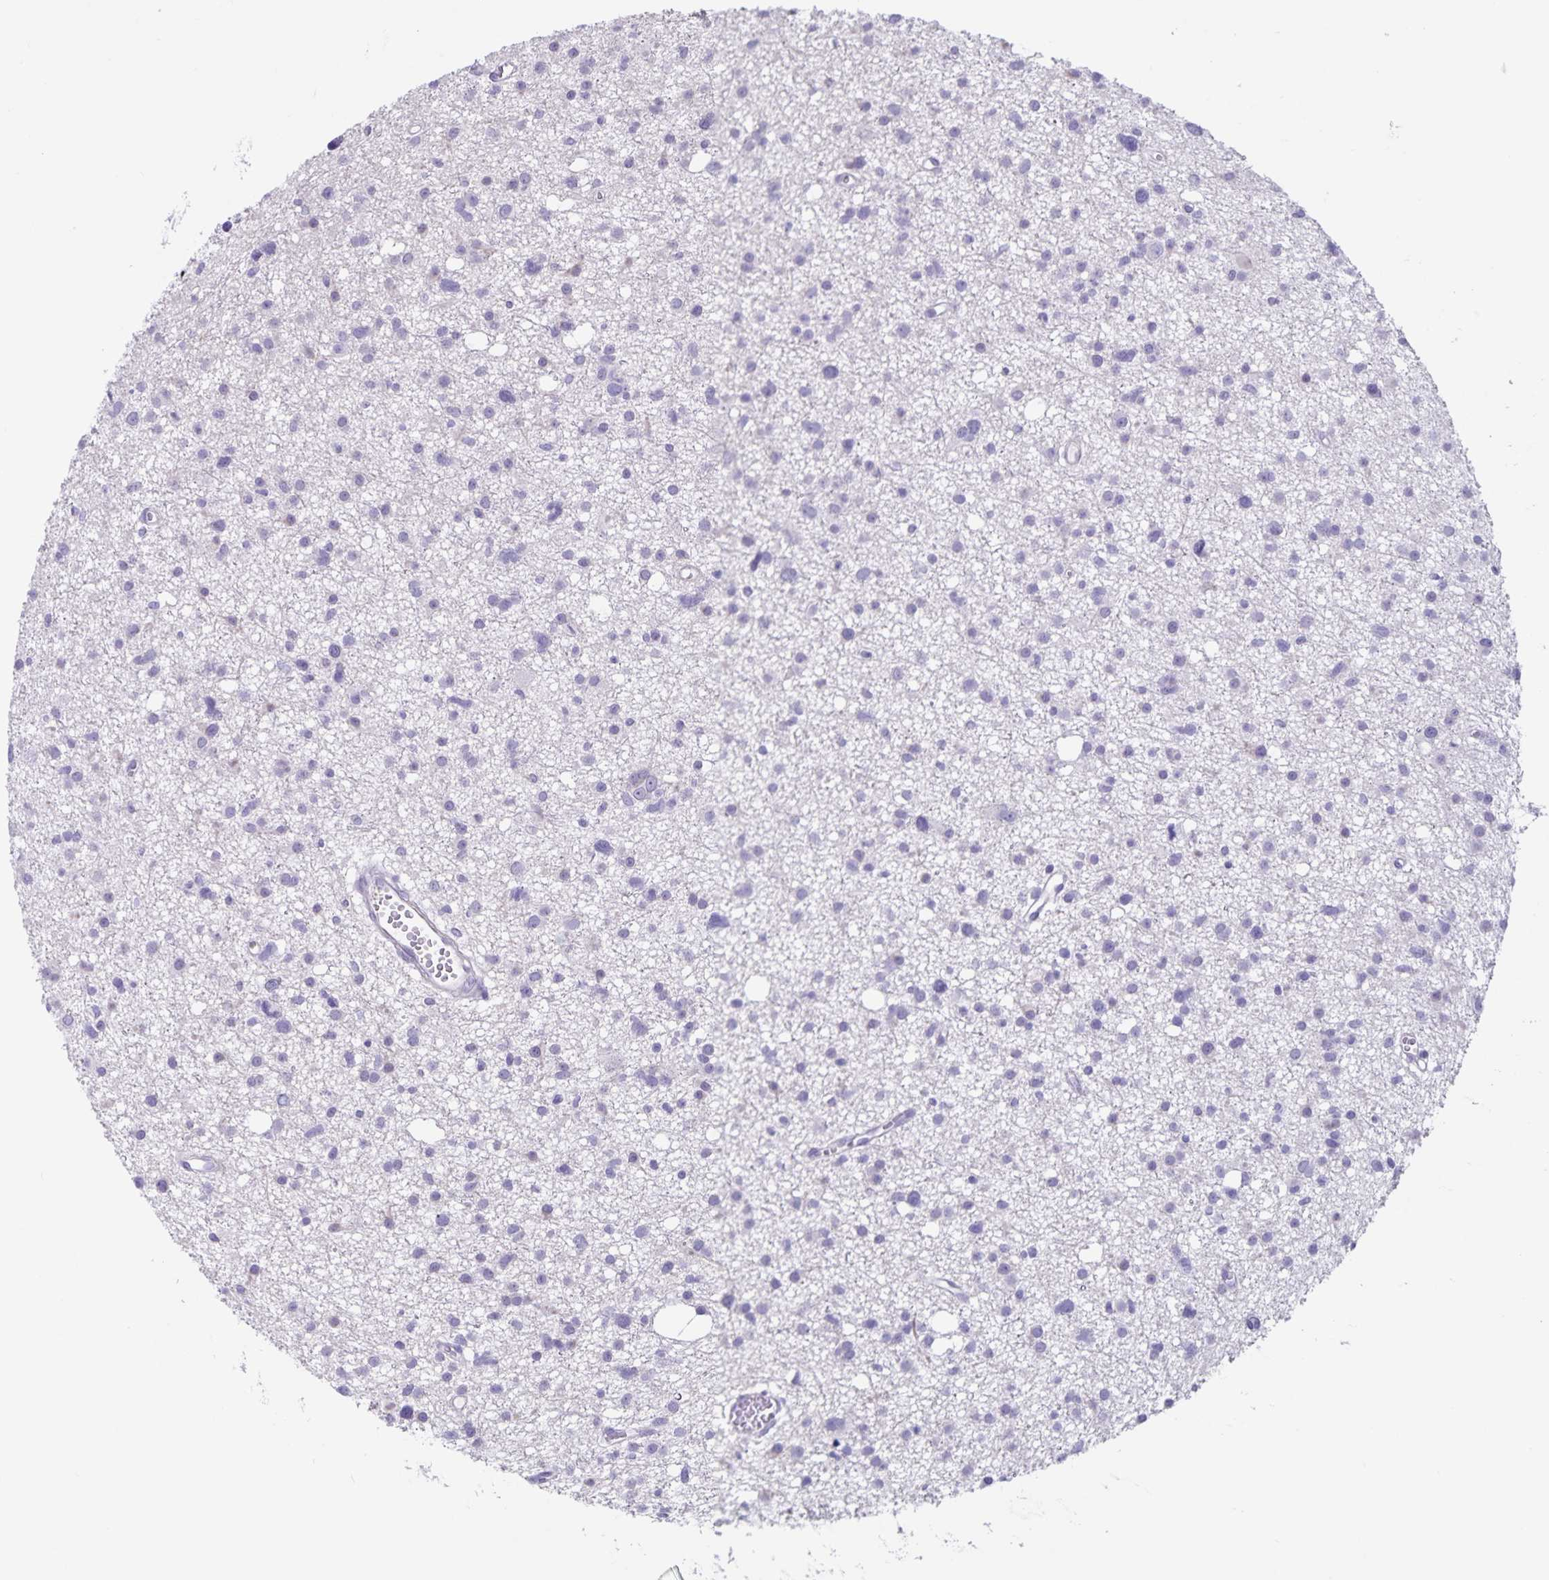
{"staining": {"intensity": "negative", "quantity": "none", "location": "none"}, "tissue": "glioma", "cell_type": "Tumor cells", "image_type": "cancer", "snomed": [{"axis": "morphology", "description": "Glioma, malignant, High grade"}, {"axis": "topography", "description": "Brain"}], "caption": "The micrograph demonstrates no staining of tumor cells in malignant glioma (high-grade). (Brightfield microscopy of DAB IHC at high magnification).", "gene": "C11orf42", "patient": {"sex": "male", "age": 23}}